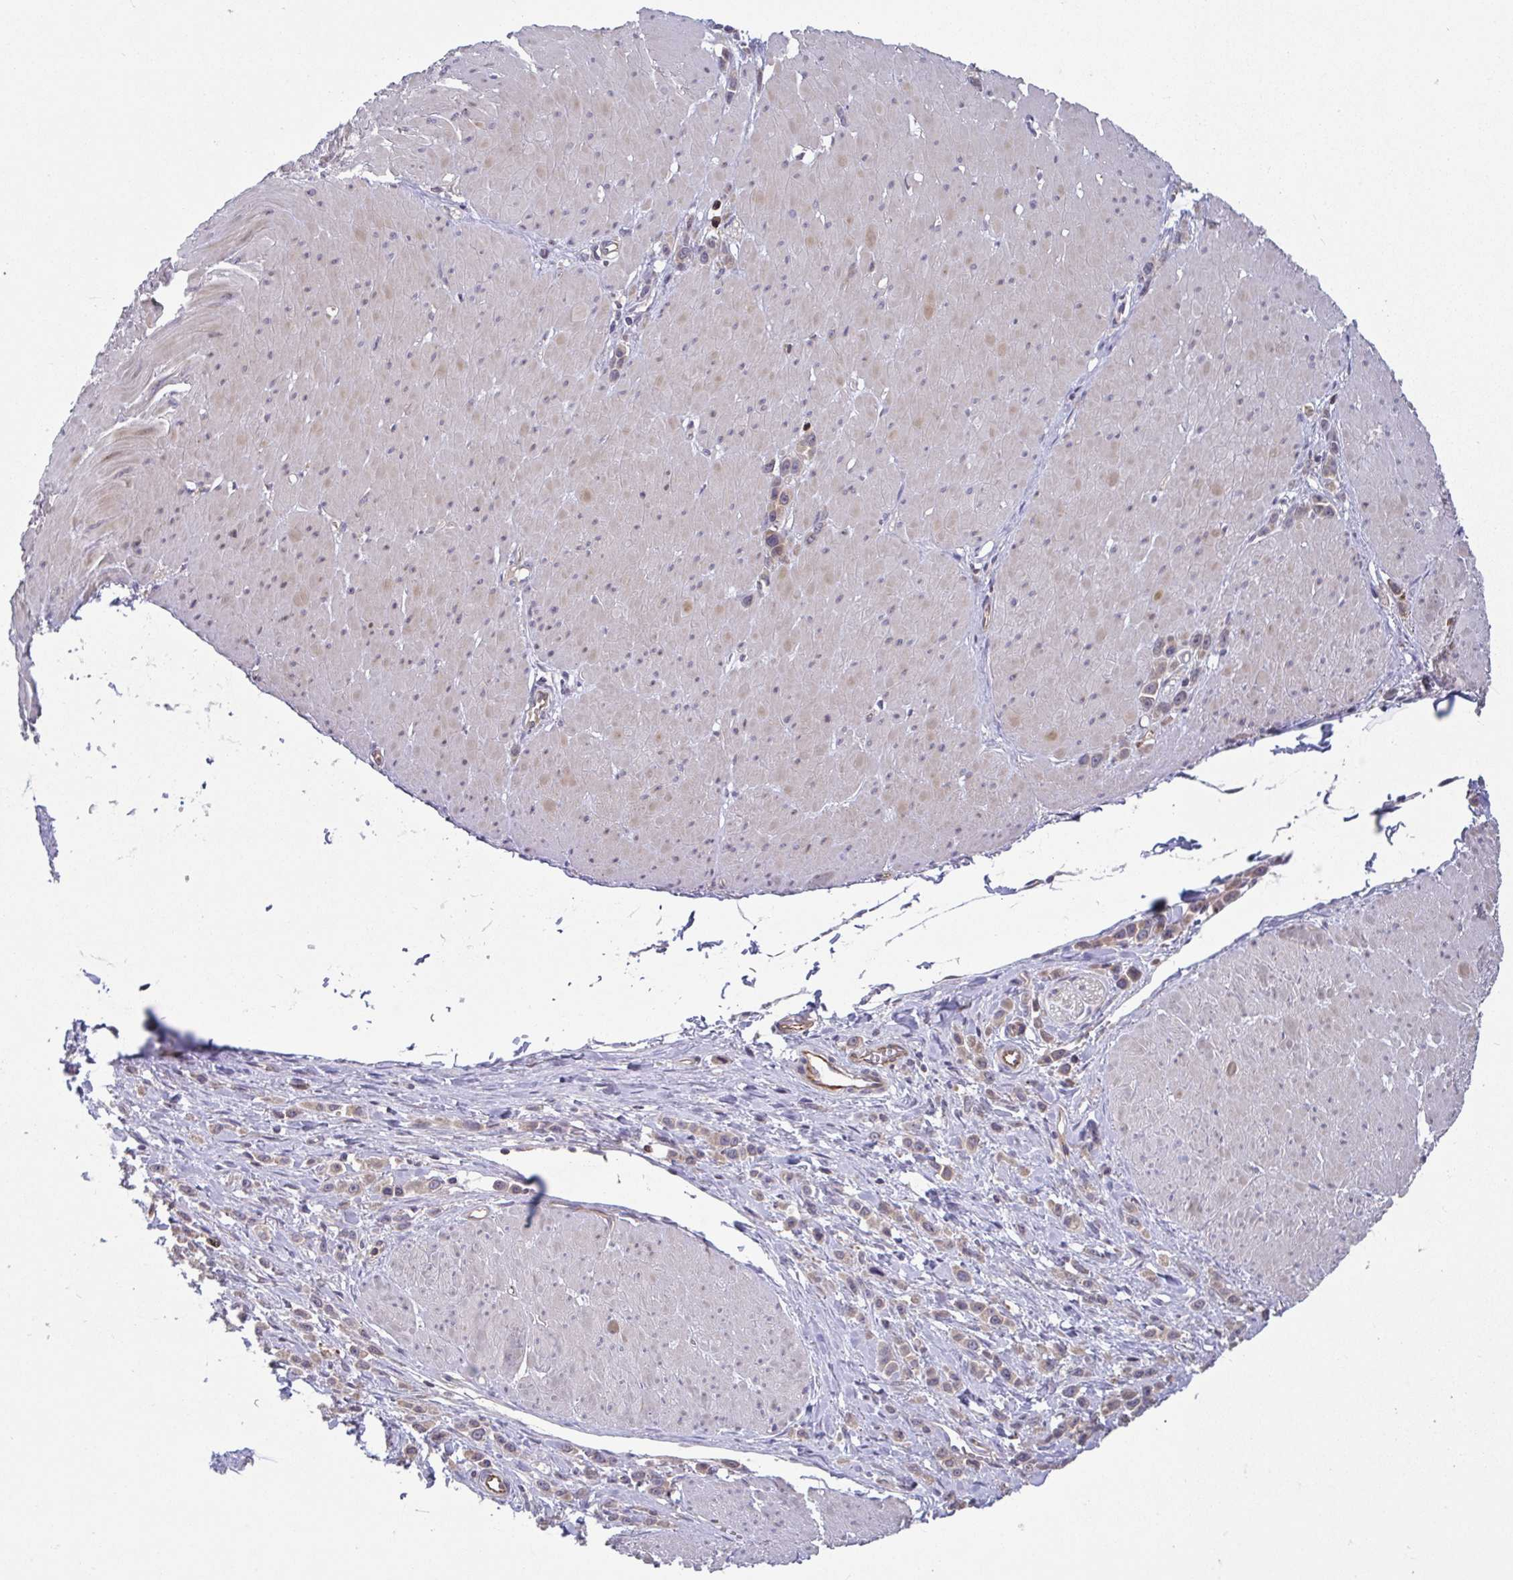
{"staining": {"intensity": "weak", "quantity": ">75%", "location": "cytoplasmic/membranous"}, "tissue": "stomach cancer", "cell_type": "Tumor cells", "image_type": "cancer", "snomed": [{"axis": "morphology", "description": "Adenocarcinoma, NOS"}, {"axis": "topography", "description": "Stomach"}], "caption": "DAB (3,3'-diaminobenzidine) immunohistochemical staining of human adenocarcinoma (stomach) reveals weak cytoplasmic/membranous protein staining in about >75% of tumor cells.", "gene": "OSBPL7", "patient": {"sex": "male", "age": 47}}